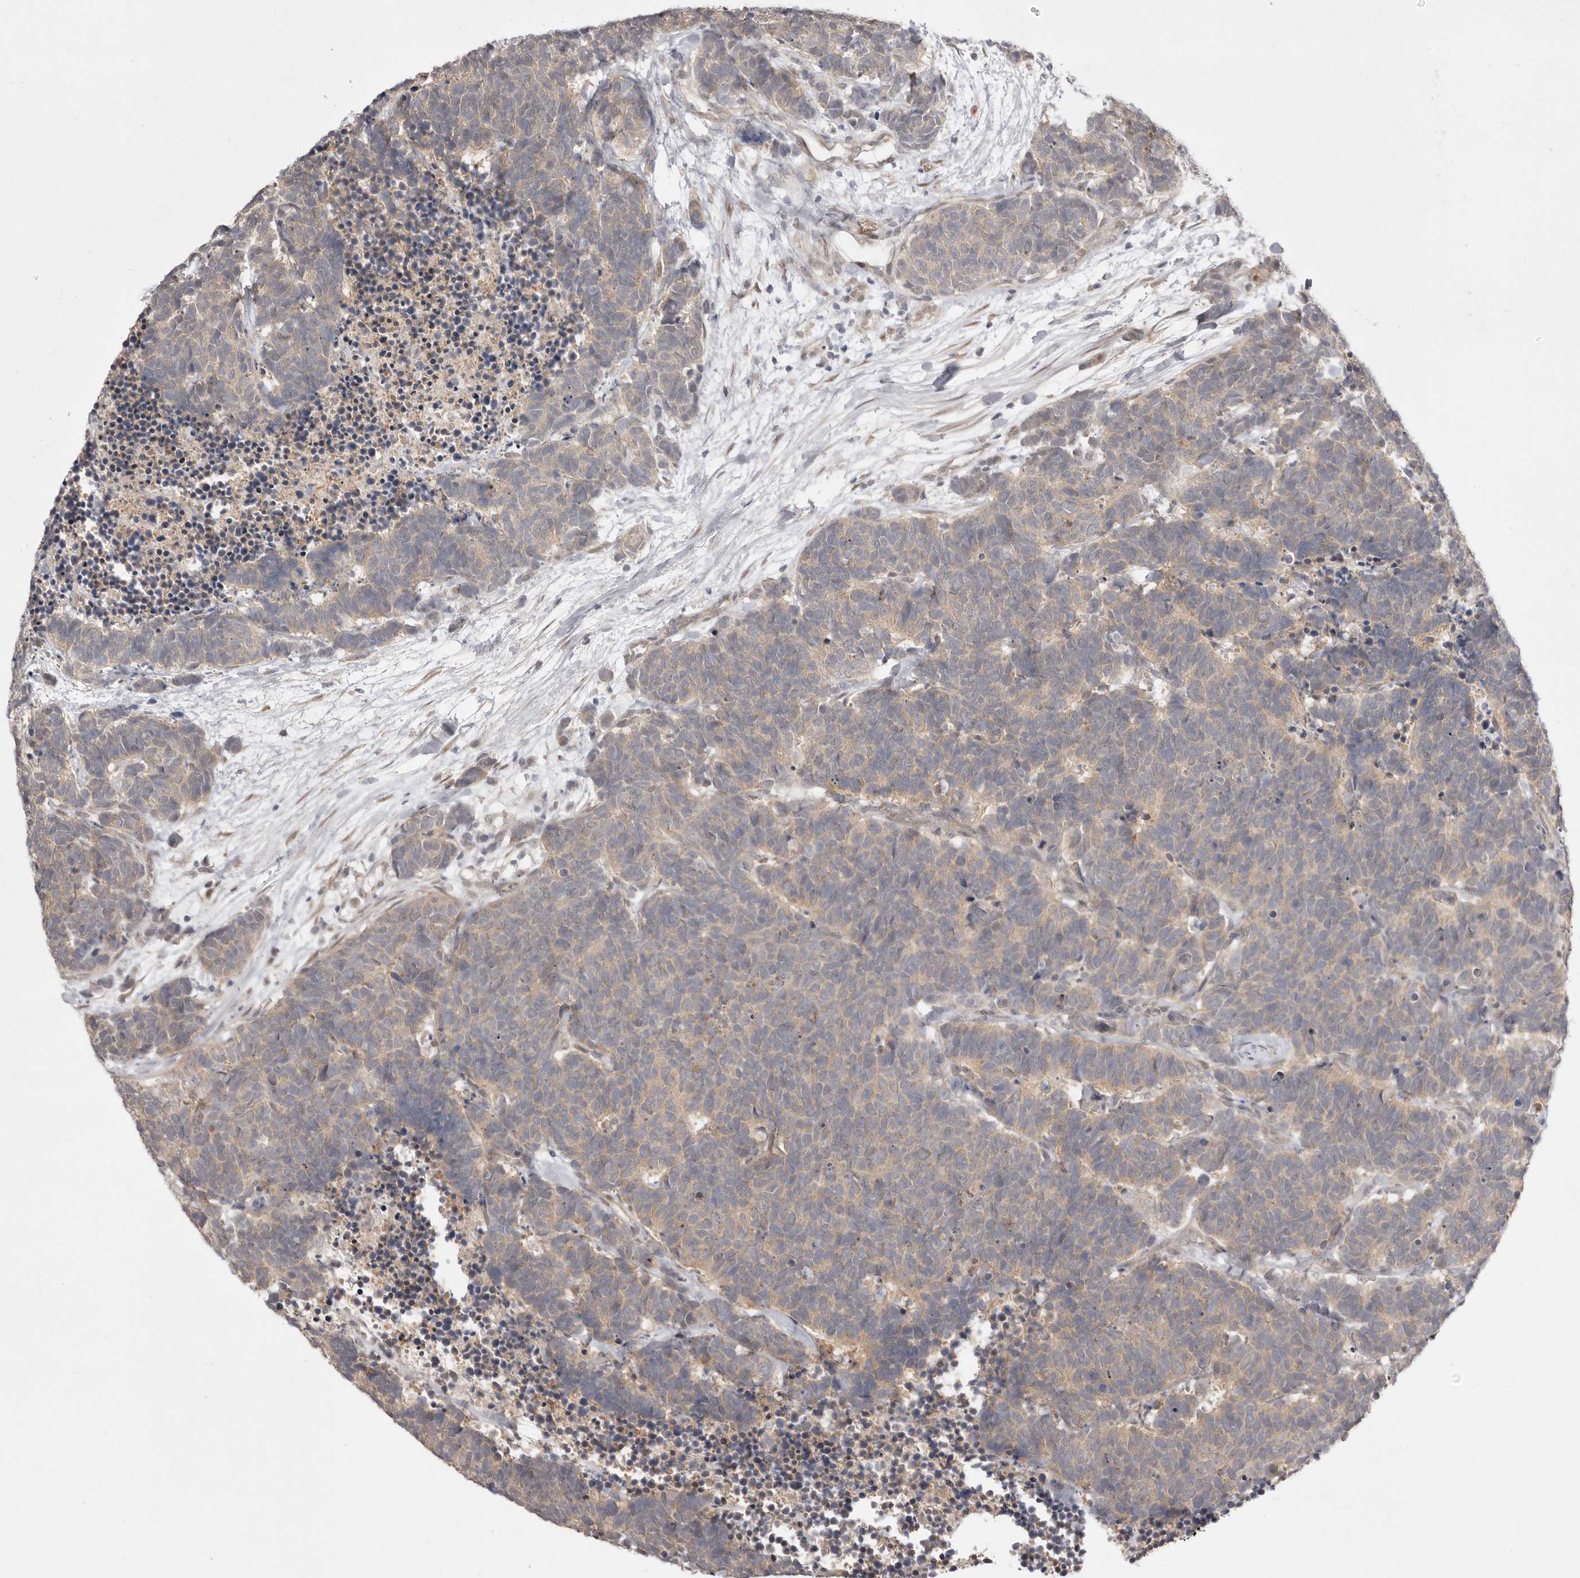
{"staining": {"intensity": "weak", "quantity": ">75%", "location": "cytoplasmic/membranous"}, "tissue": "carcinoid", "cell_type": "Tumor cells", "image_type": "cancer", "snomed": [{"axis": "morphology", "description": "Carcinoma, NOS"}, {"axis": "morphology", "description": "Carcinoid, malignant, NOS"}, {"axis": "topography", "description": "Urinary bladder"}], "caption": "IHC photomicrograph of carcinoma stained for a protein (brown), which displays low levels of weak cytoplasmic/membranous positivity in approximately >75% of tumor cells.", "gene": "NSUN4", "patient": {"sex": "male", "age": 57}}